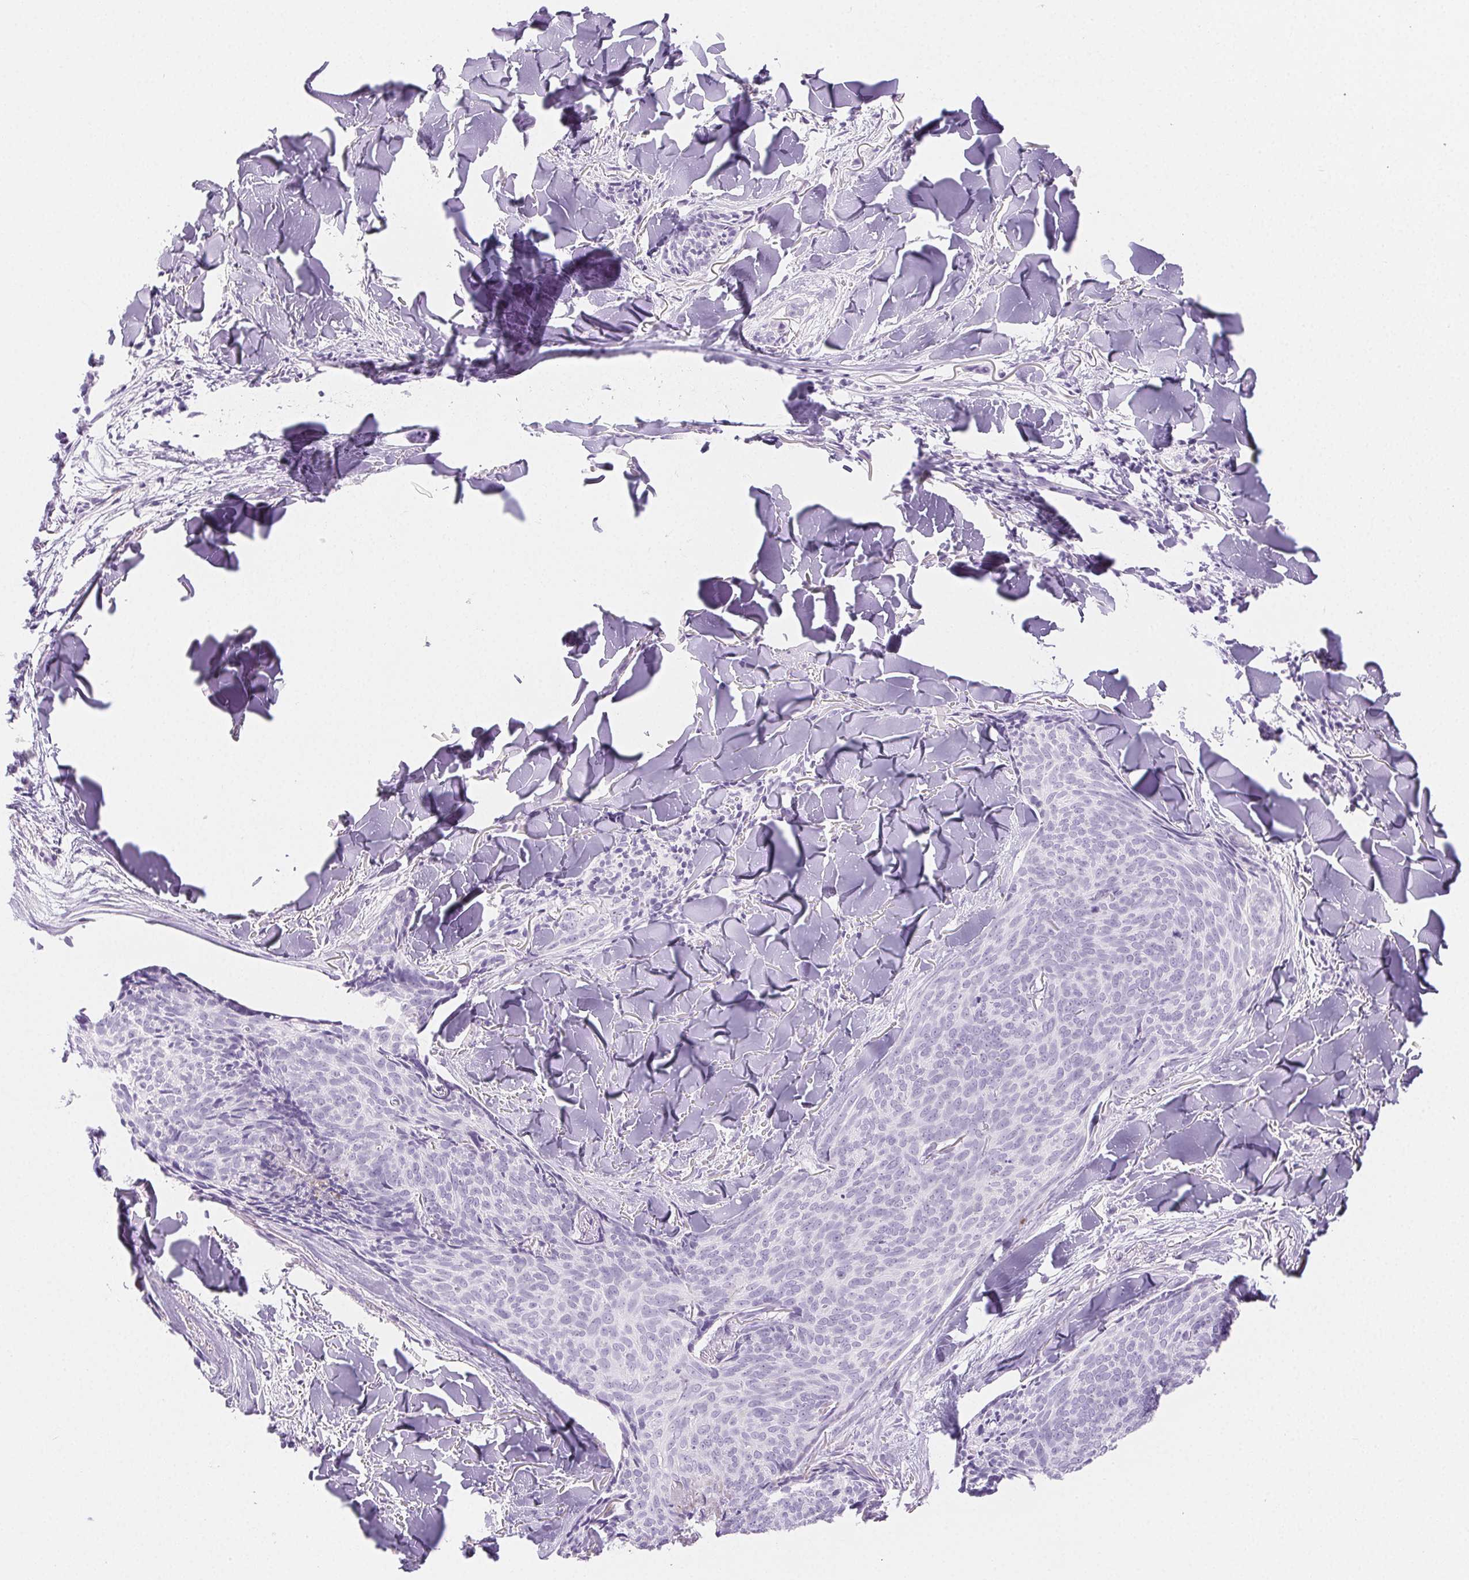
{"staining": {"intensity": "negative", "quantity": "none", "location": "none"}, "tissue": "skin cancer", "cell_type": "Tumor cells", "image_type": "cancer", "snomed": [{"axis": "morphology", "description": "Basal cell carcinoma"}, {"axis": "topography", "description": "Skin"}], "caption": "This is an IHC image of skin cancer (basal cell carcinoma). There is no staining in tumor cells.", "gene": "SPRR3", "patient": {"sex": "female", "age": 82}}